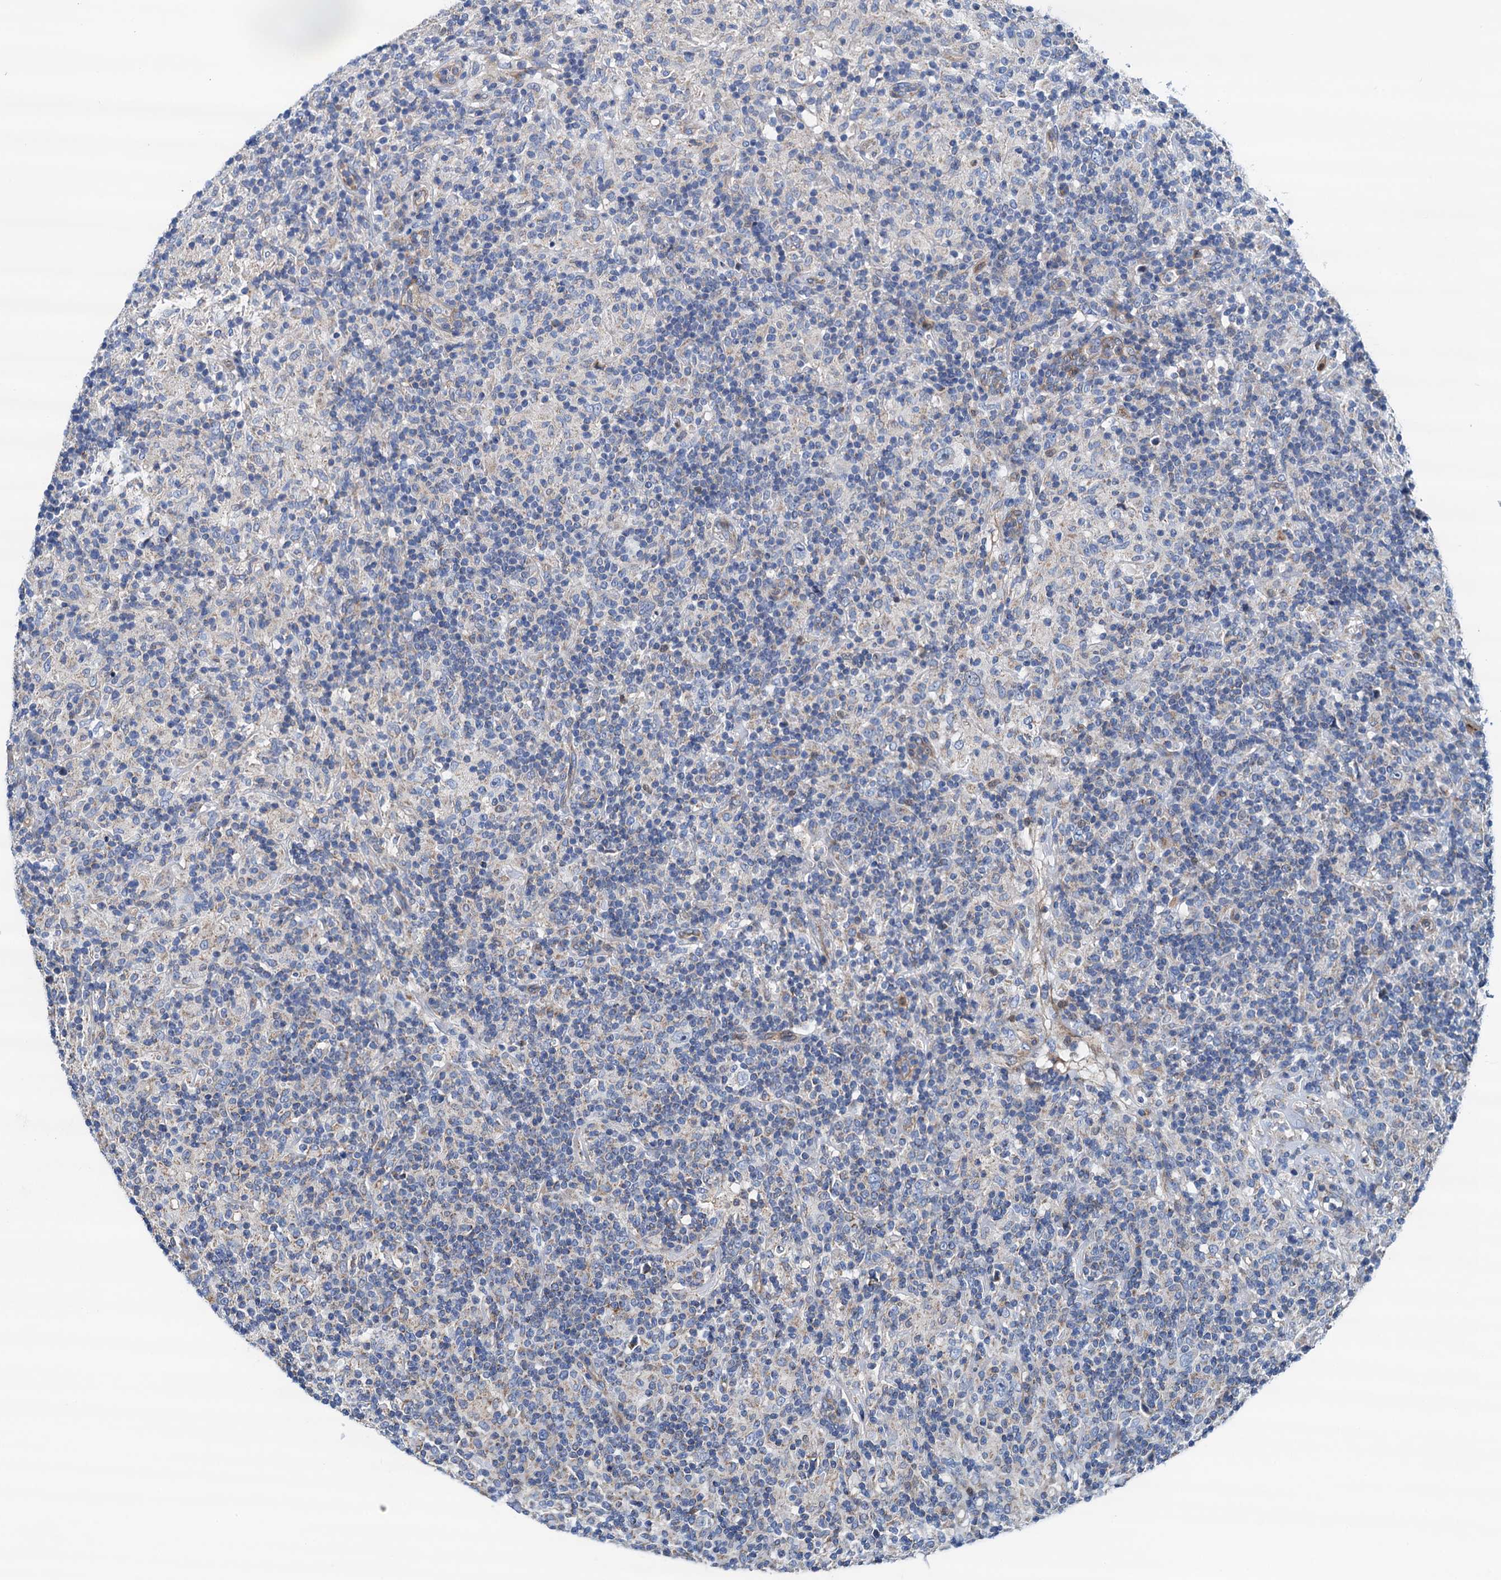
{"staining": {"intensity": "negative", "quantity": "none", "location": "none"}, "tissue": "lymphoma", "cell_type": "Tumor cells", "image_type": "cancer", "snomed": [{"axis": "morphology", "description": "Hodgkin's disease, NOS"}, {"axis": "topography", "description": "Lymph node"}], "caption": "This is a histopathology image of immunohistochemistry (IHC) staining of Hodgkin's disease, which shows no positivity in tumor cells. (DAB IHC, high magnification).", "gene": "RASSF9", "patient": {"sex": "male", "age": 70}}